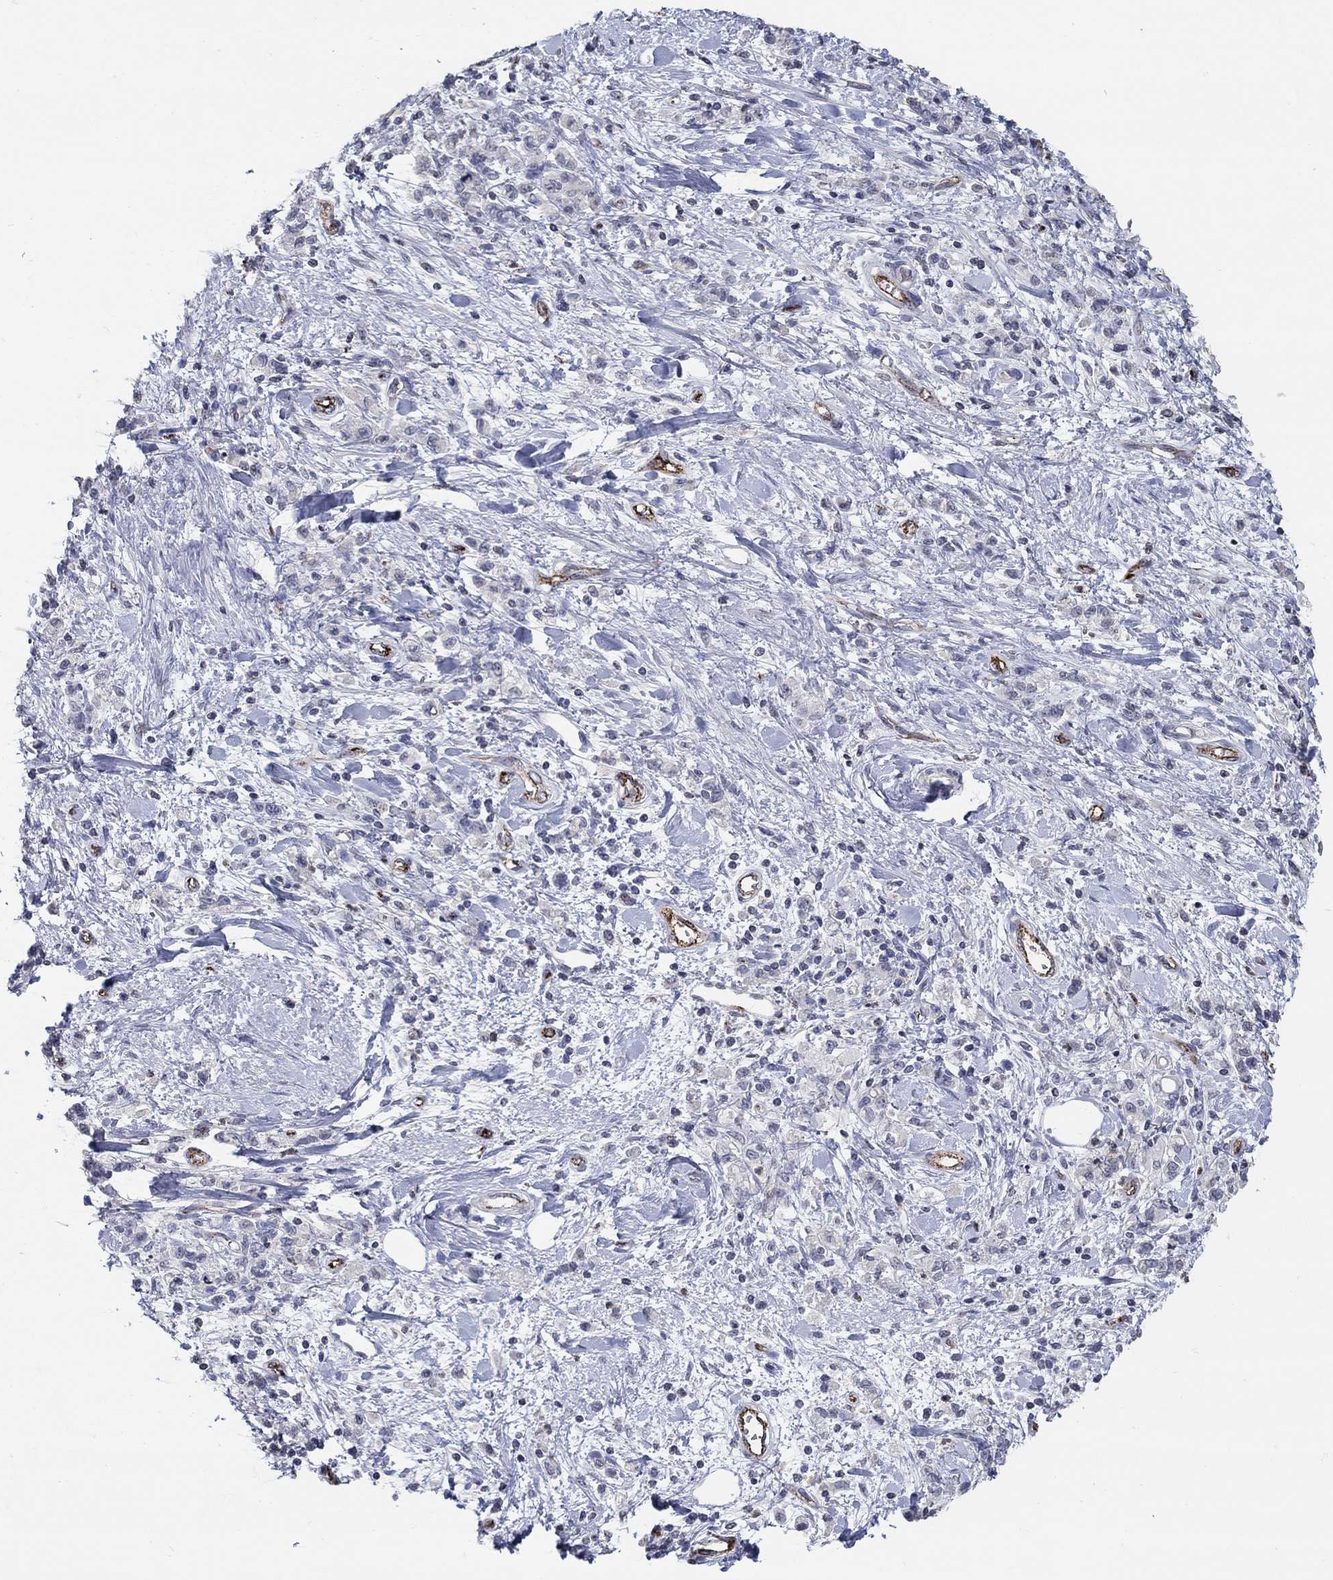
{"staining": {"intensity": "negative", "quantity": "none", "location": "none"}, "tissue": "stomach cancer", "cell_type": "Tumor cells", "image_type": "cancer", "snomed": [{"axis": "morphology", "description": "Adenocarcinoma, NOS"}, {"axis": "topography", "description": "Stomach"}], "caption": "A high-resolution image shows immunohistochemistry staining of stomach cancer (adenocarcinoma), which reveals no significant positivity in tumor cells.", "gene": "TINAG", "patient": {"sex": "male", "age": 77}}